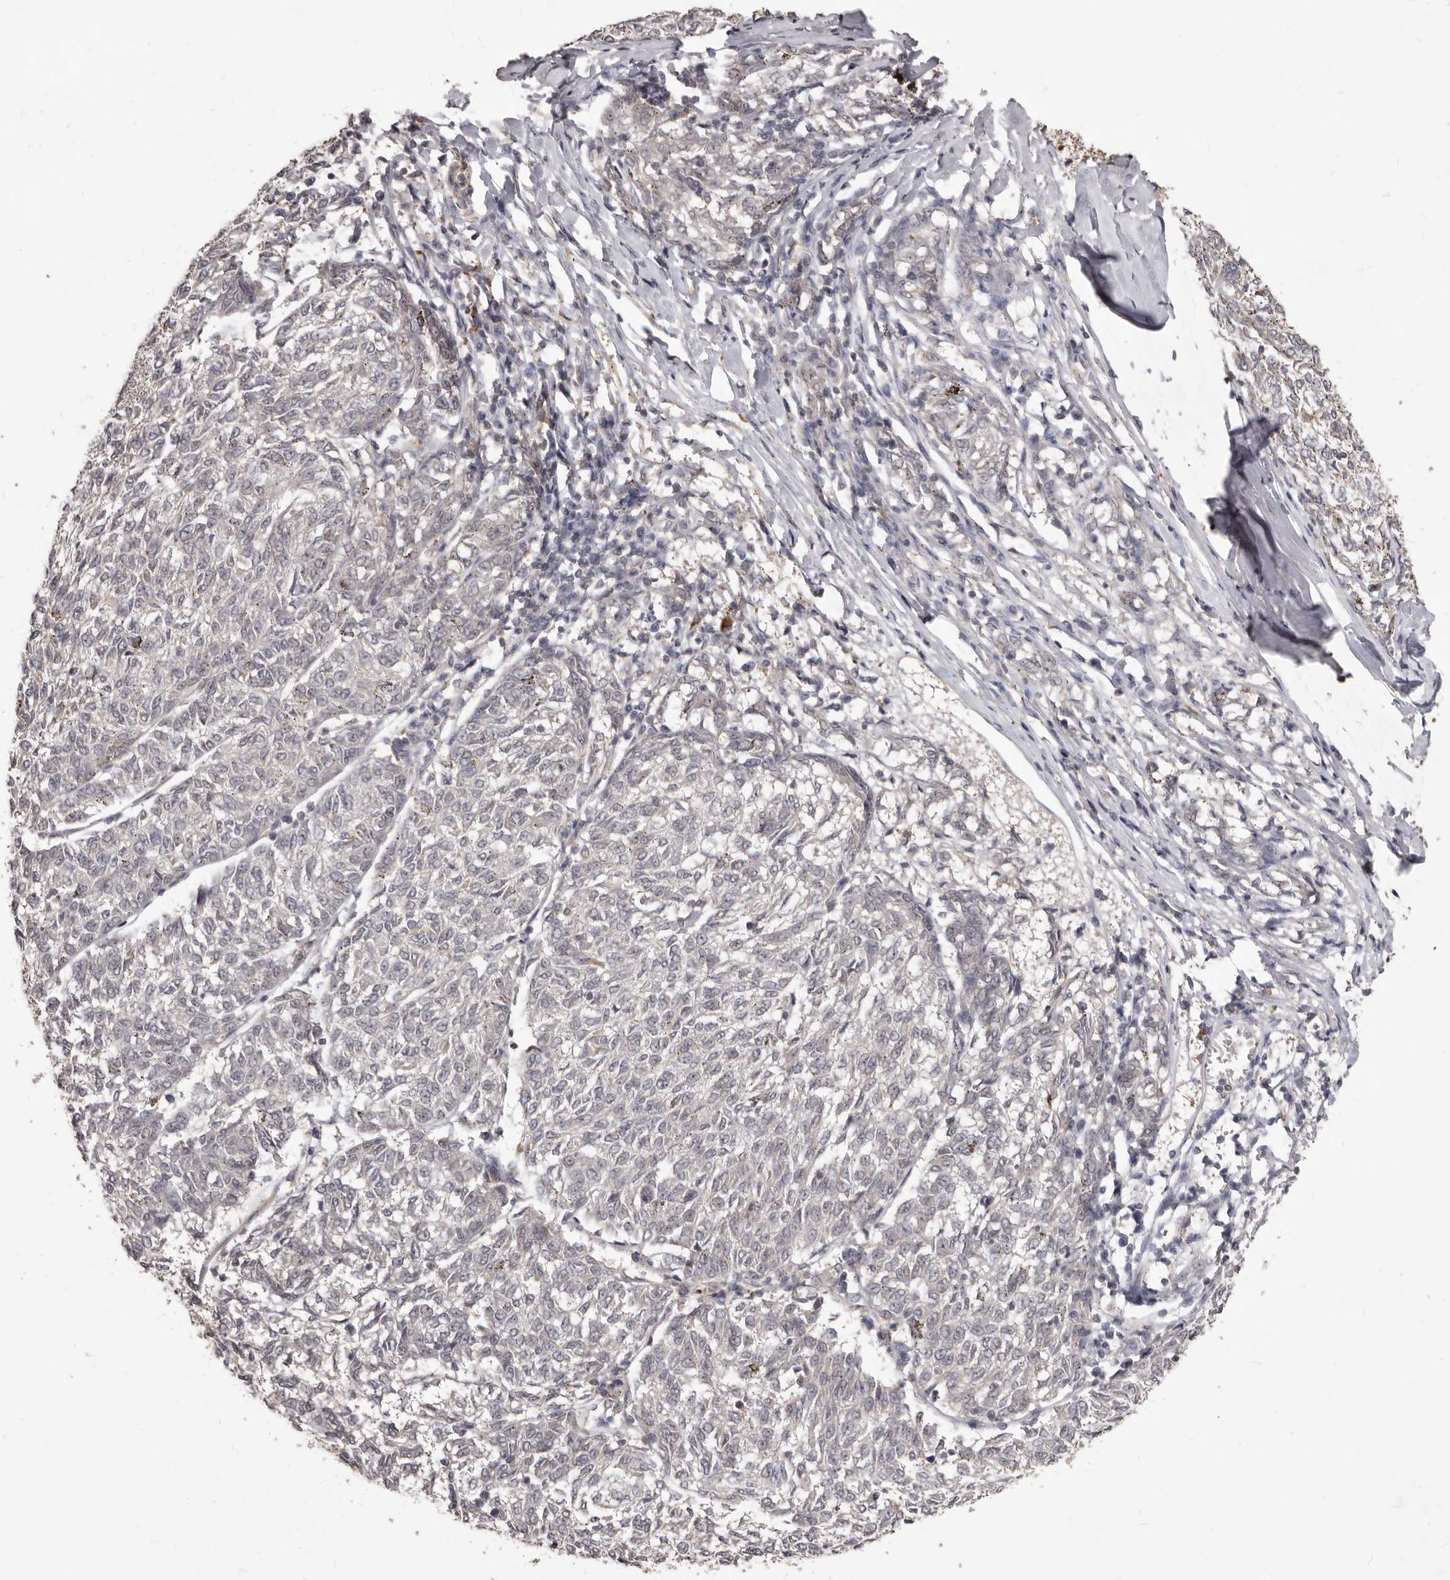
{"staining": {"intensity": "negative", "quantity": "none", "location": "none"}, "tissue": "melanoma", "cell_type": "Tumor cells", "image_type": "cancer", "snomed": [{"axis": "morphology", "description": "Malignant melanoma, NOS"}, {"axis": "topography", "description": "Skin"}], "caption": "Melanoma was stained to show a protein in brown. There is no significant expression in tumor cells.", "gene": "ACLY", "patient": {"sex": "female", "age": 72}}